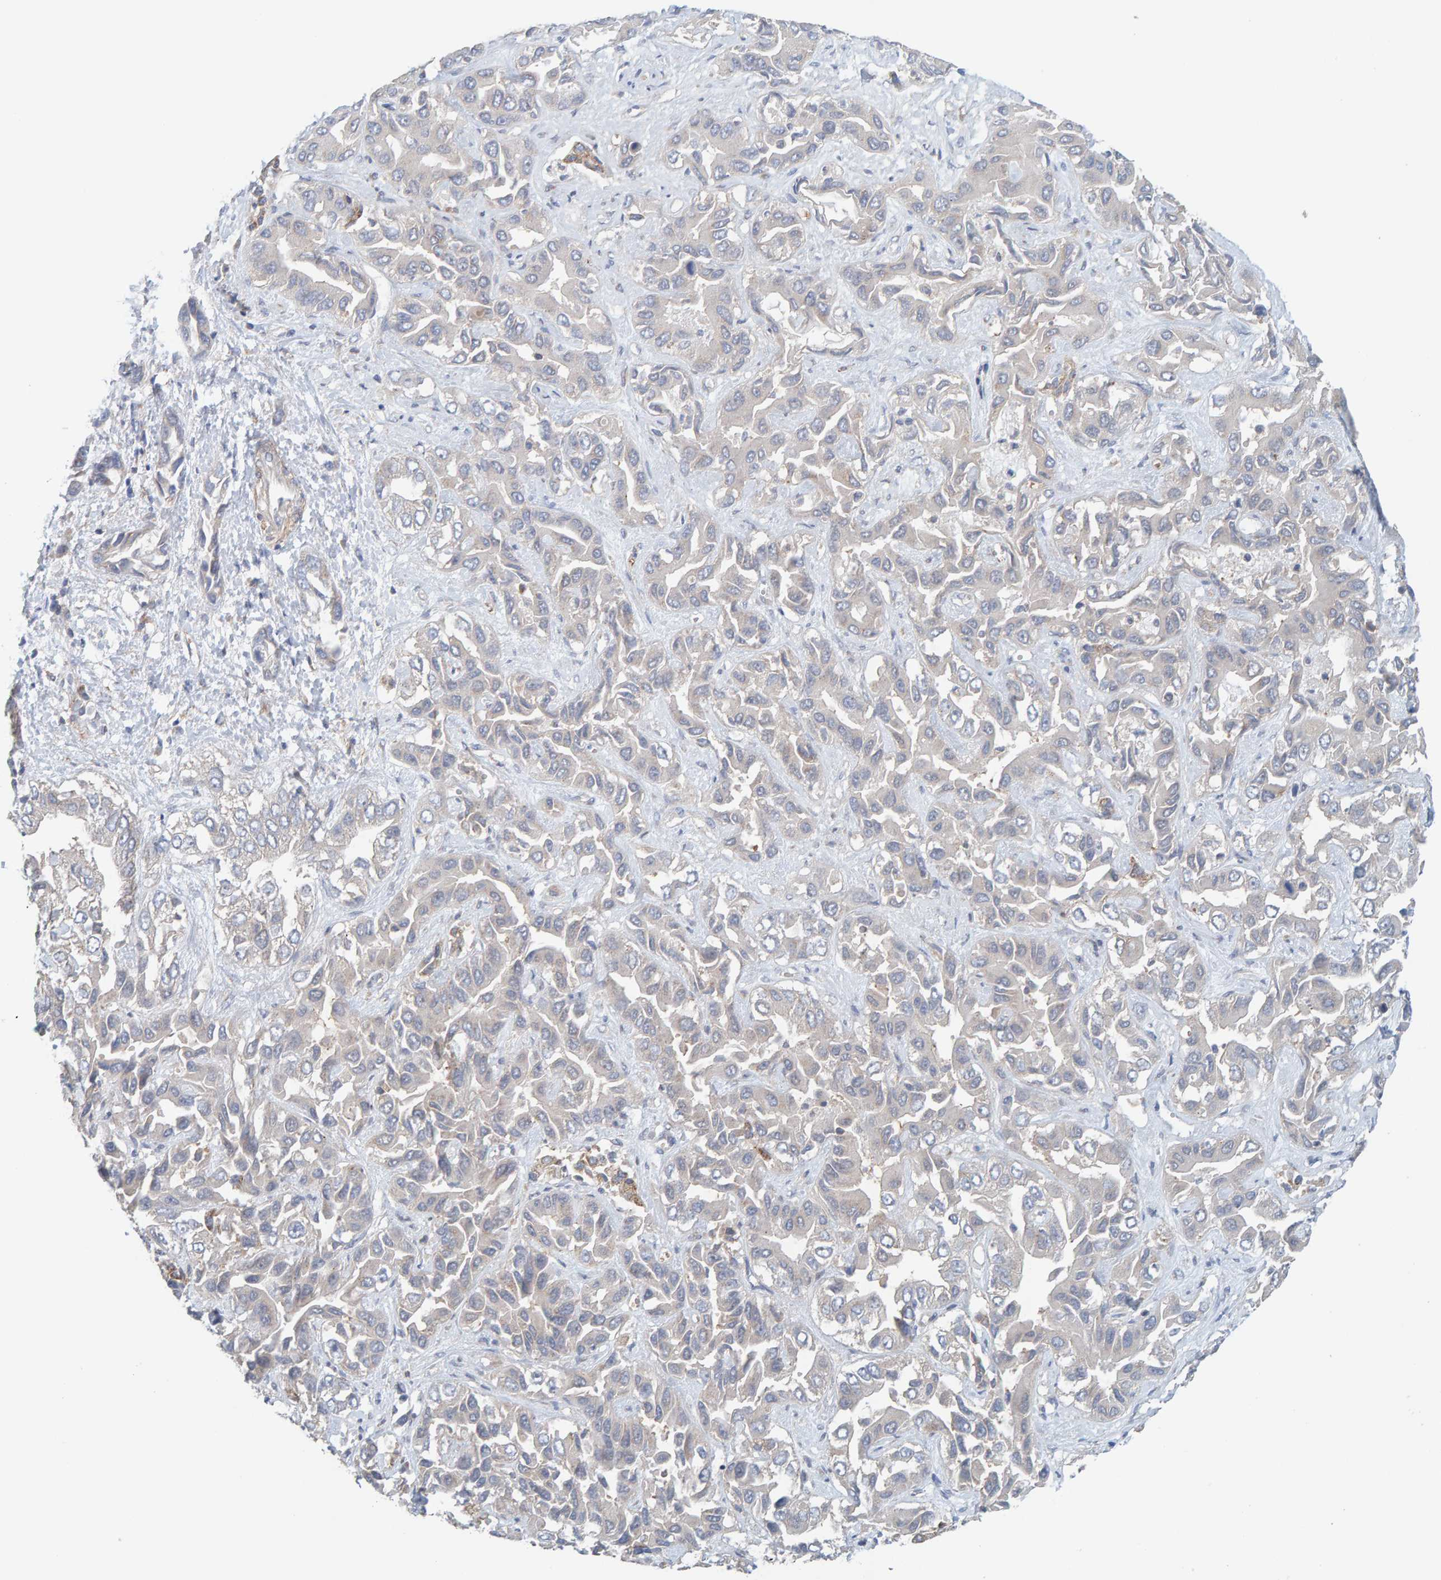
{"staining": {"intensity": "negative", "quantity": "none", "location": "none"}, "tissue": "liver cancer", "cell_type": "Tumor cells", "image_type": "cancer", "snomed": [{"axis": "morphology", "description": "Cholangiocarcinoma"}, {"axis": "topography", "description": "Liver"}], "caption": "High magnification brightfield microscopy of liver cholangiocarcinoma stained with DAB (brown) and counterstained with hematoxylin (blue): tumor cells show no significant positivity. (Immunohistochemistry (ihc), brightfield microscopy, high magnification).", "gene": "UBAP1", "patient": {"sex": "female", "age": 52}}